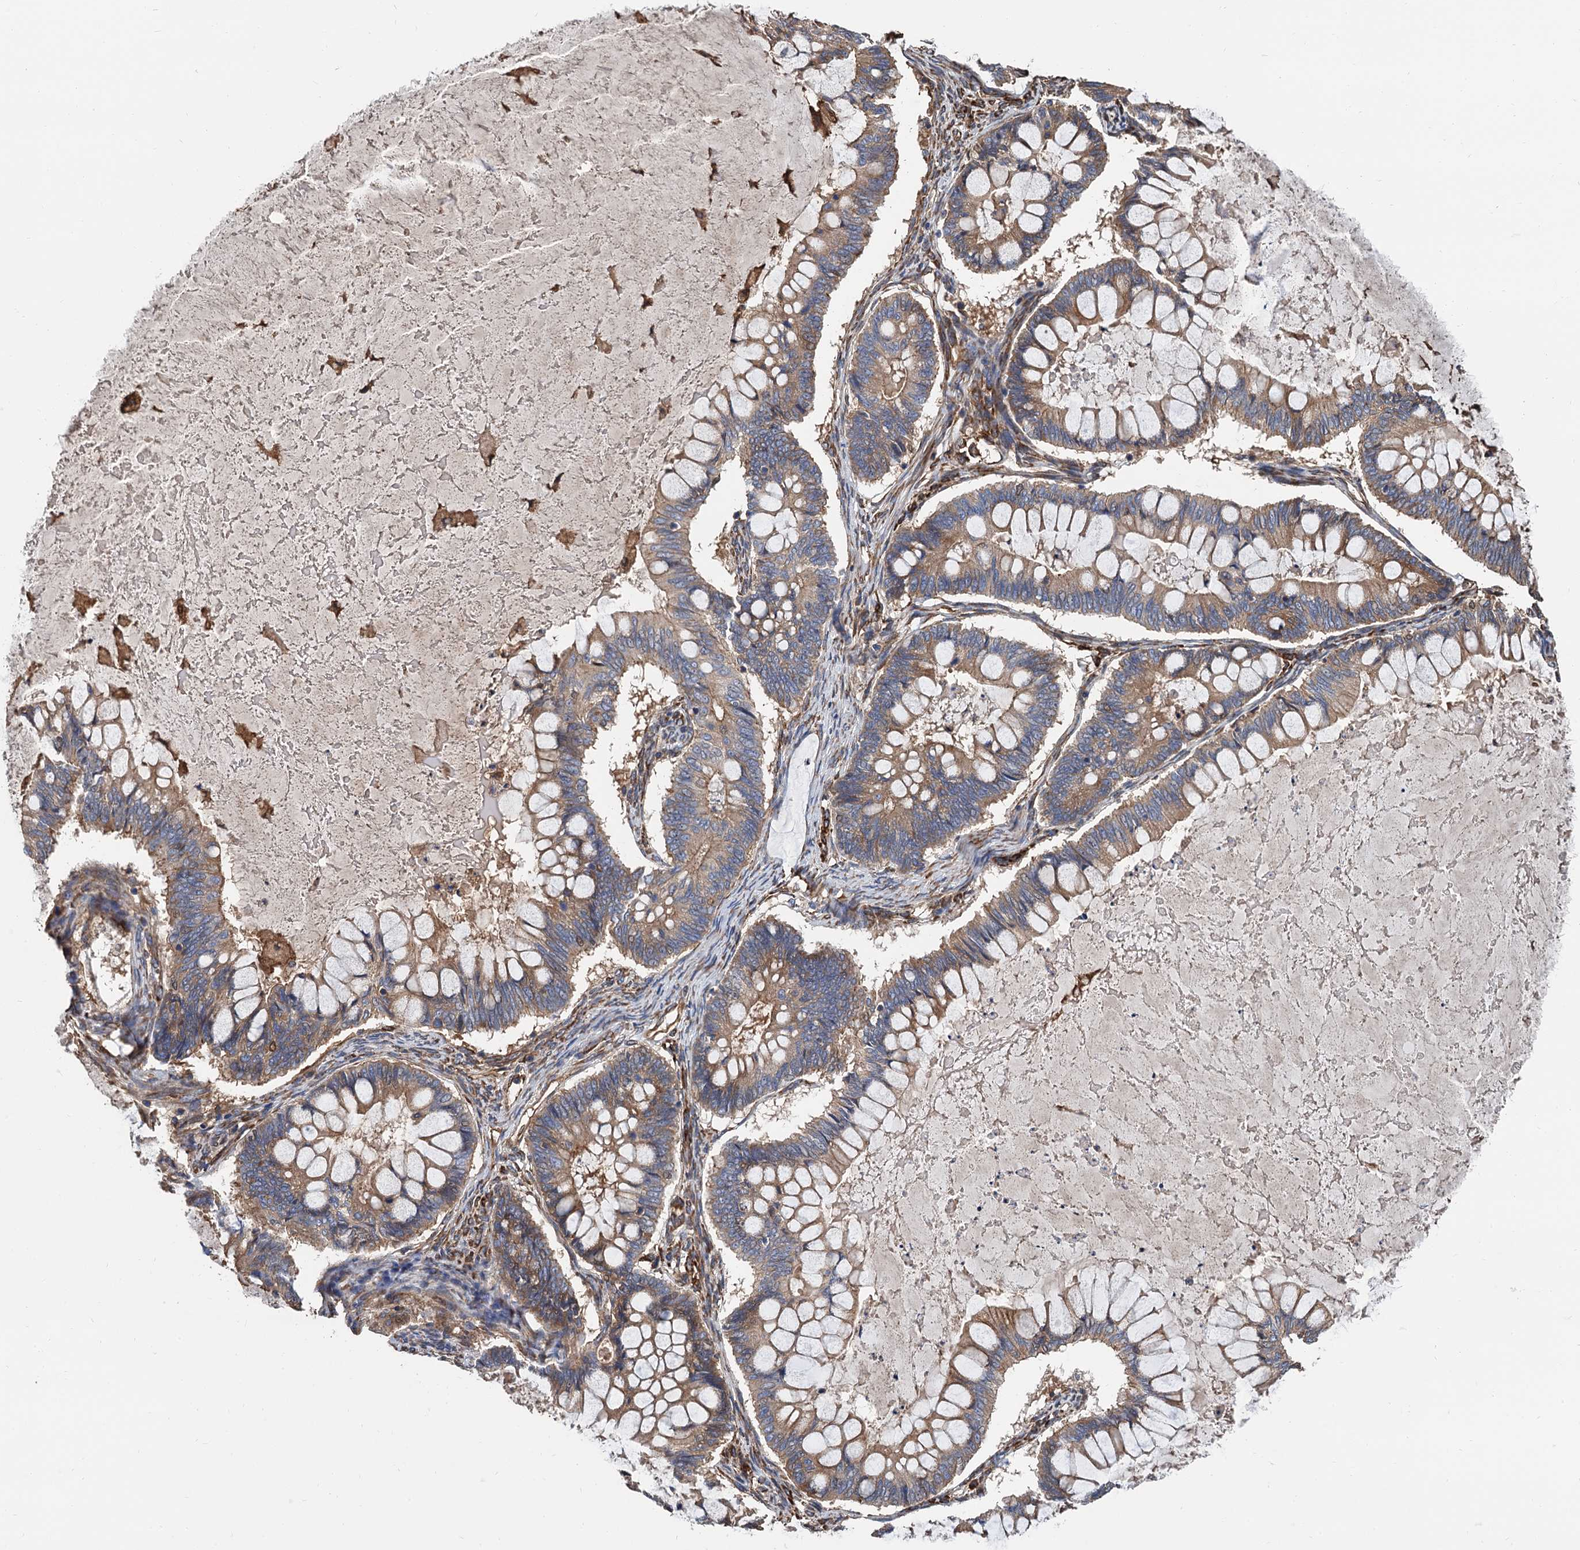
{"staining": {"intensity": "weak", "quantity": "25%-75%", "location": "cytoplasmic/membranous"}, "tissue": "ovarian cancer", "cell_type": "Tumor cells", "image_type": "cancer", "snomed": [{"axis": "morphology", "description": "Cystadenocarcinoma, mucinous, NOS"}, {"axis": "topography", "description": "Ovary"}], "caption": "Brown immunohistochemical staining in human ovarian mucinous cystadenocarcinoma shows weak cytoplasmic/membranous staining in about 25%-75% of tumor cells.", "gene": "CNNM1", "patient": {"sex": "female", "age": 61}}